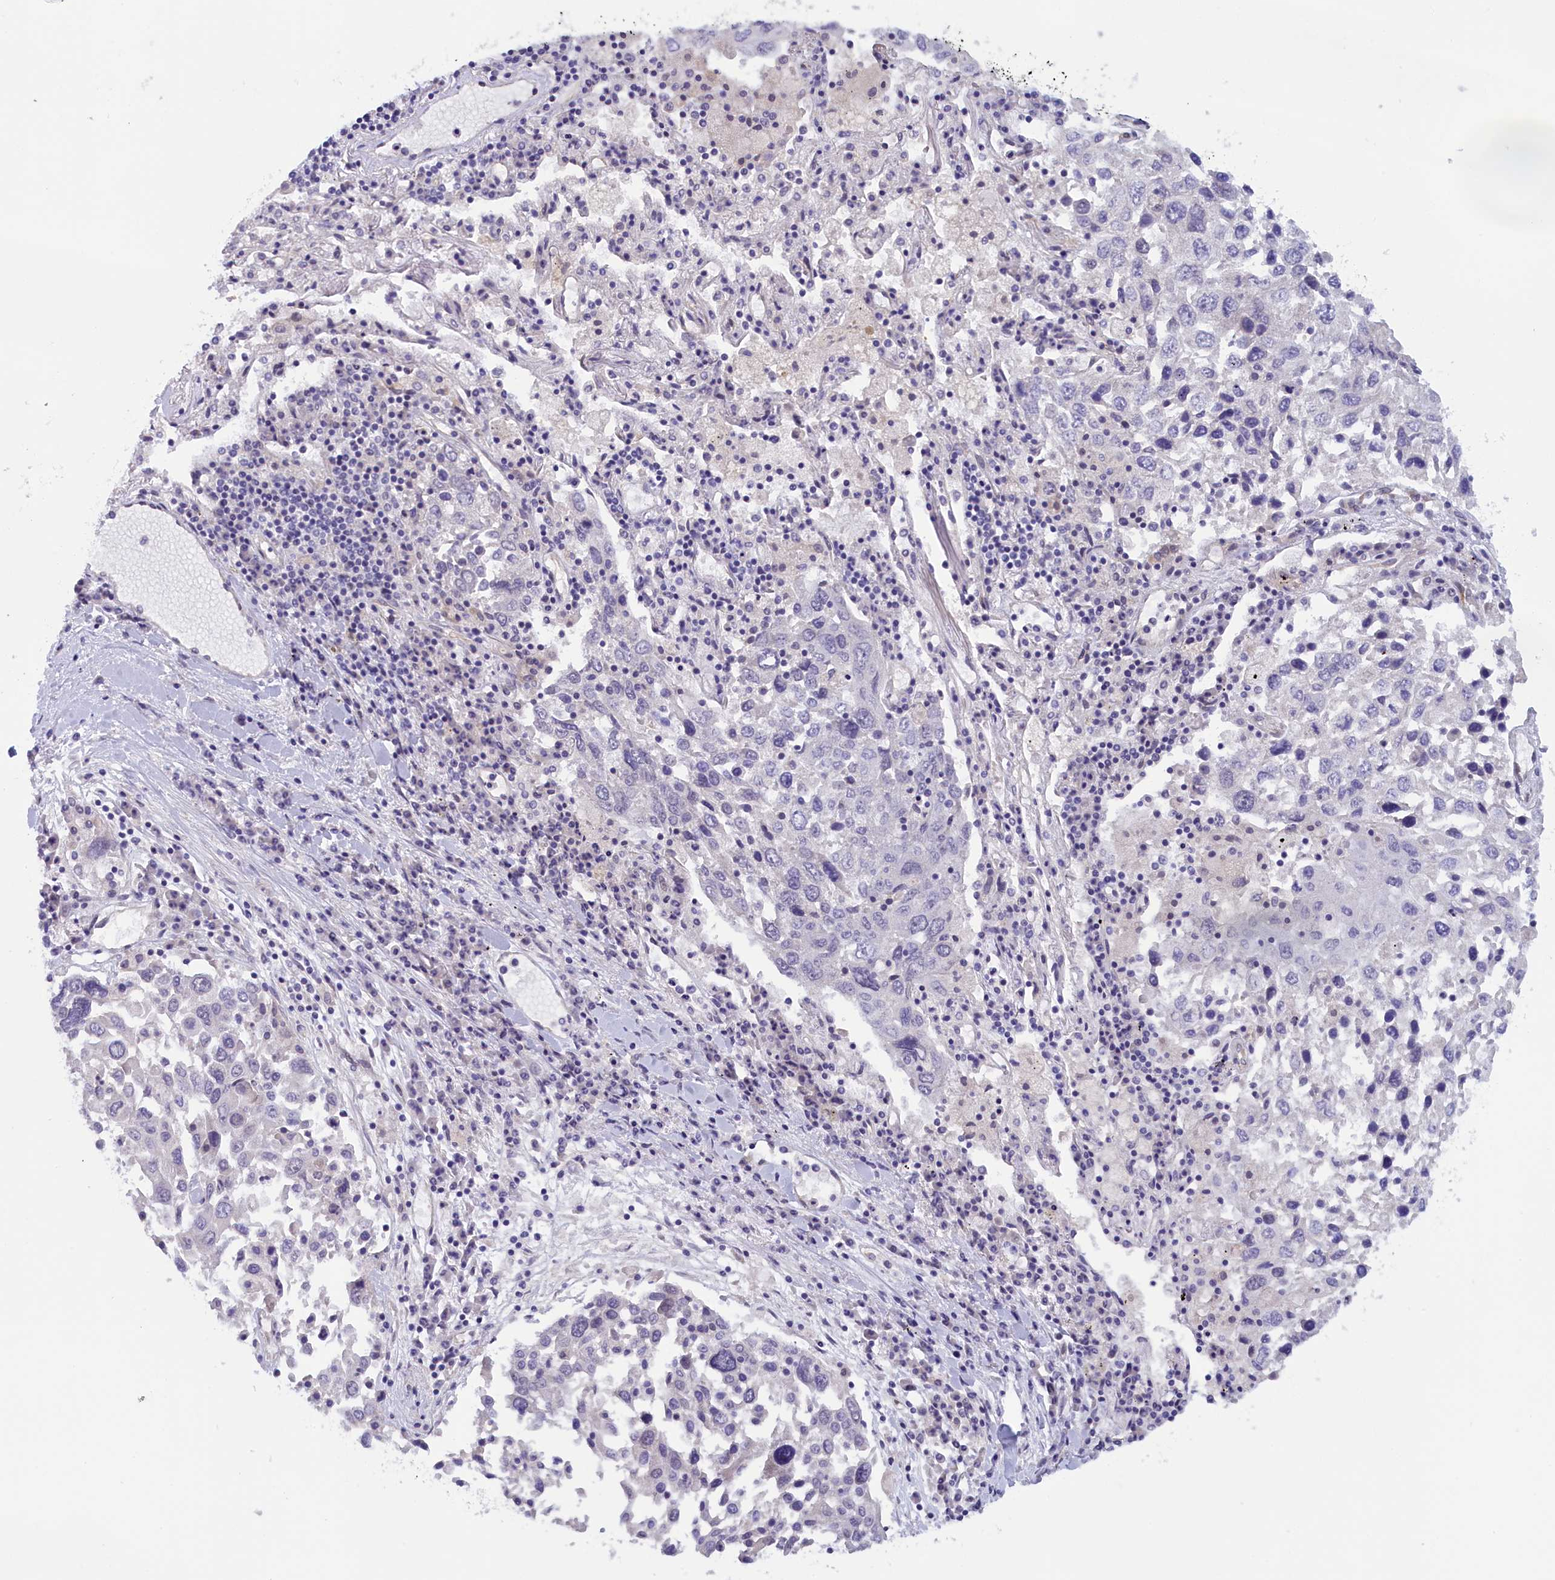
{"staining": {"intensity": "negative", "quantity": "none", "location": "none"}, "tissue": "lung cancer", "cell_type": "Tumor cells", "image_type": "cancer", "snomed": [{"axis": "morphology", "description": "Squamous cell carcinoma, NOS"}, {"axis": "topography", "description": "Lung"}], "caption": "High power microscopy photomicrograph of an immunohistochemistry histopathology image of lung squamous cell carcinoma, revealing no significant expression in tumor cells.", "gene": "IGFALS", "patient": {"sex": "male", "age": 65}}